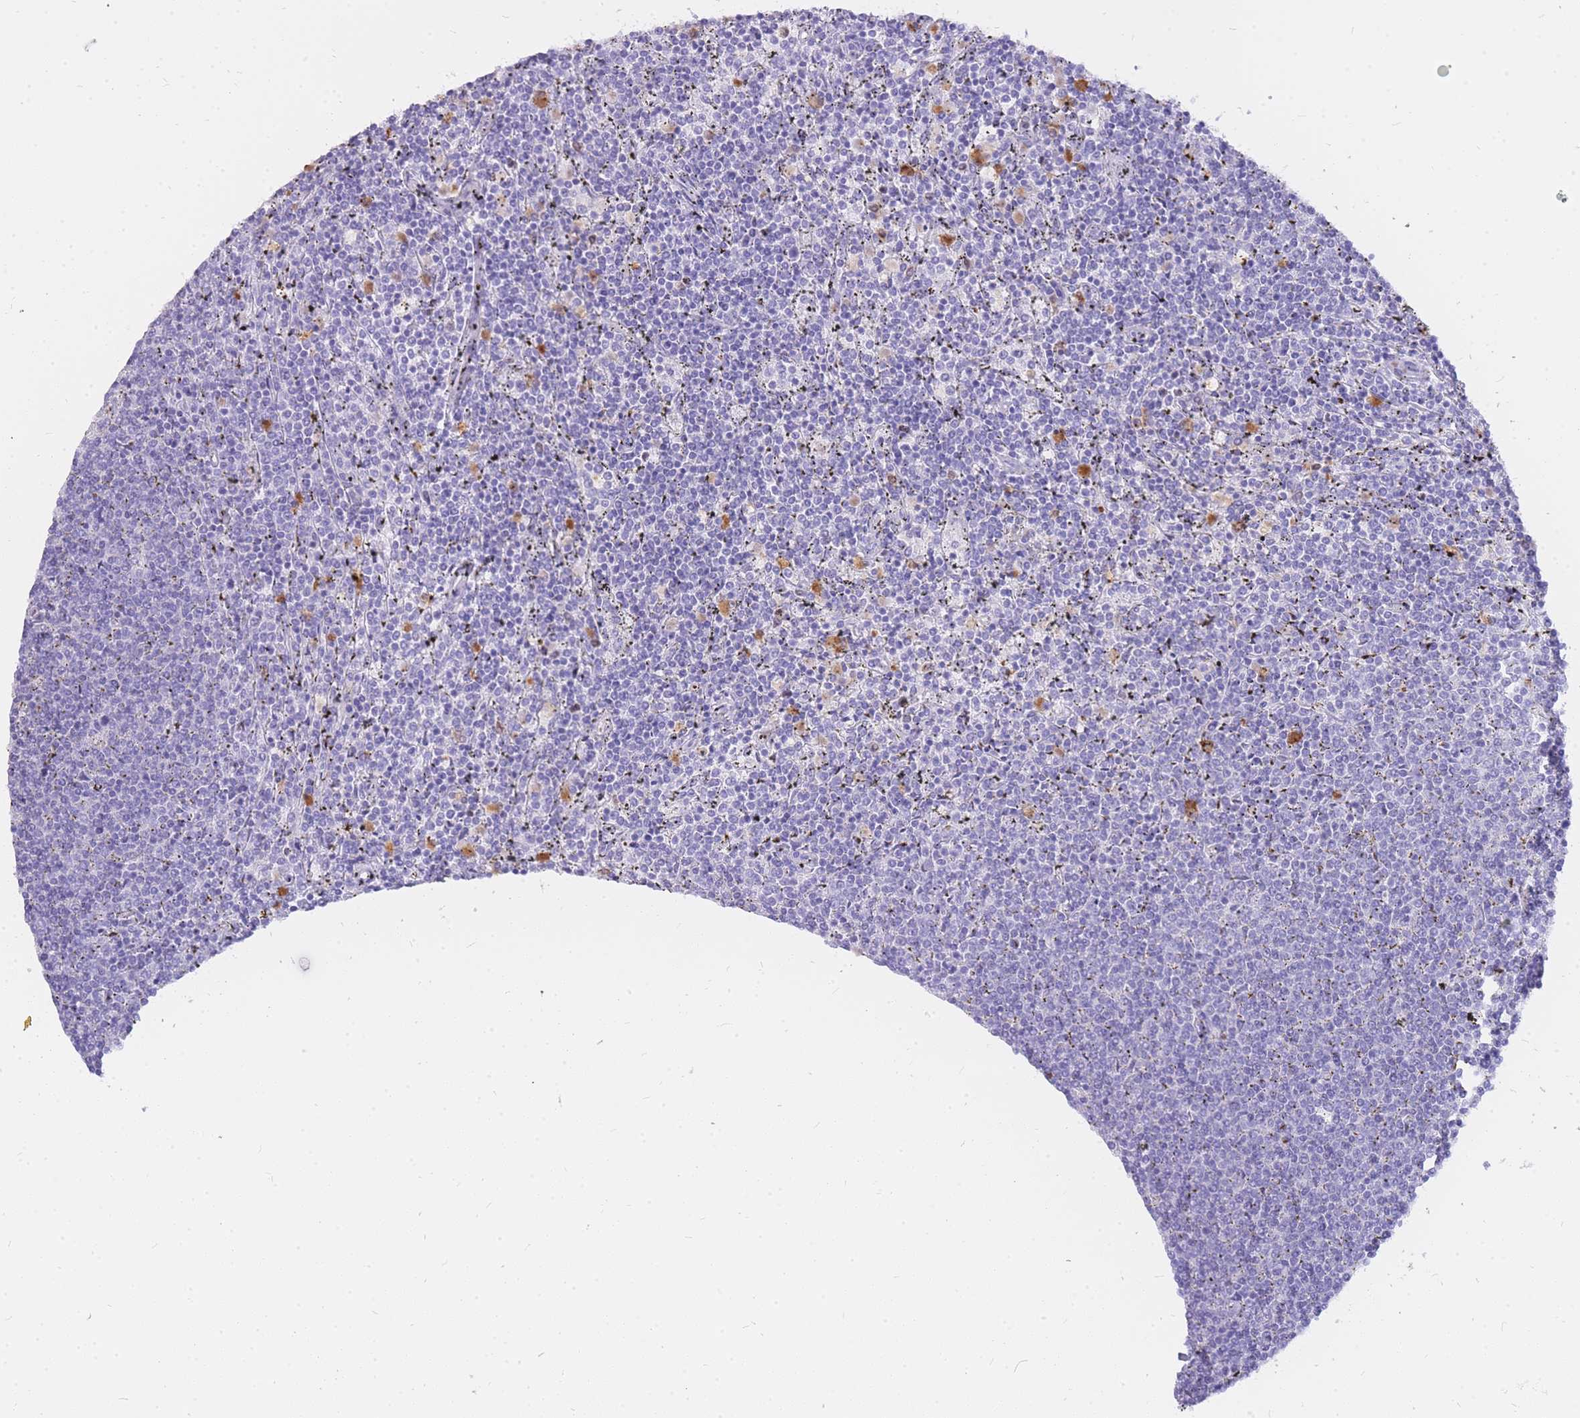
{"staining": {"intensity": "negative", "quantity": "none", "location": "none"}, "tissue": "lymphoma", "cell_type": "Tumor cells", "image_type": "cancer", "snomed": [{"axis": "morphology", "description": "Malignant lymphoma, non-Hodgkin's type, Low grade"}, {"axis": "topography", "description": "Spleen"}], "caption": "Tumor cells are negative for protein expression in human lymphoma.", "gene": "HERC1", "patient": {"sex": "female", "age": 50}}